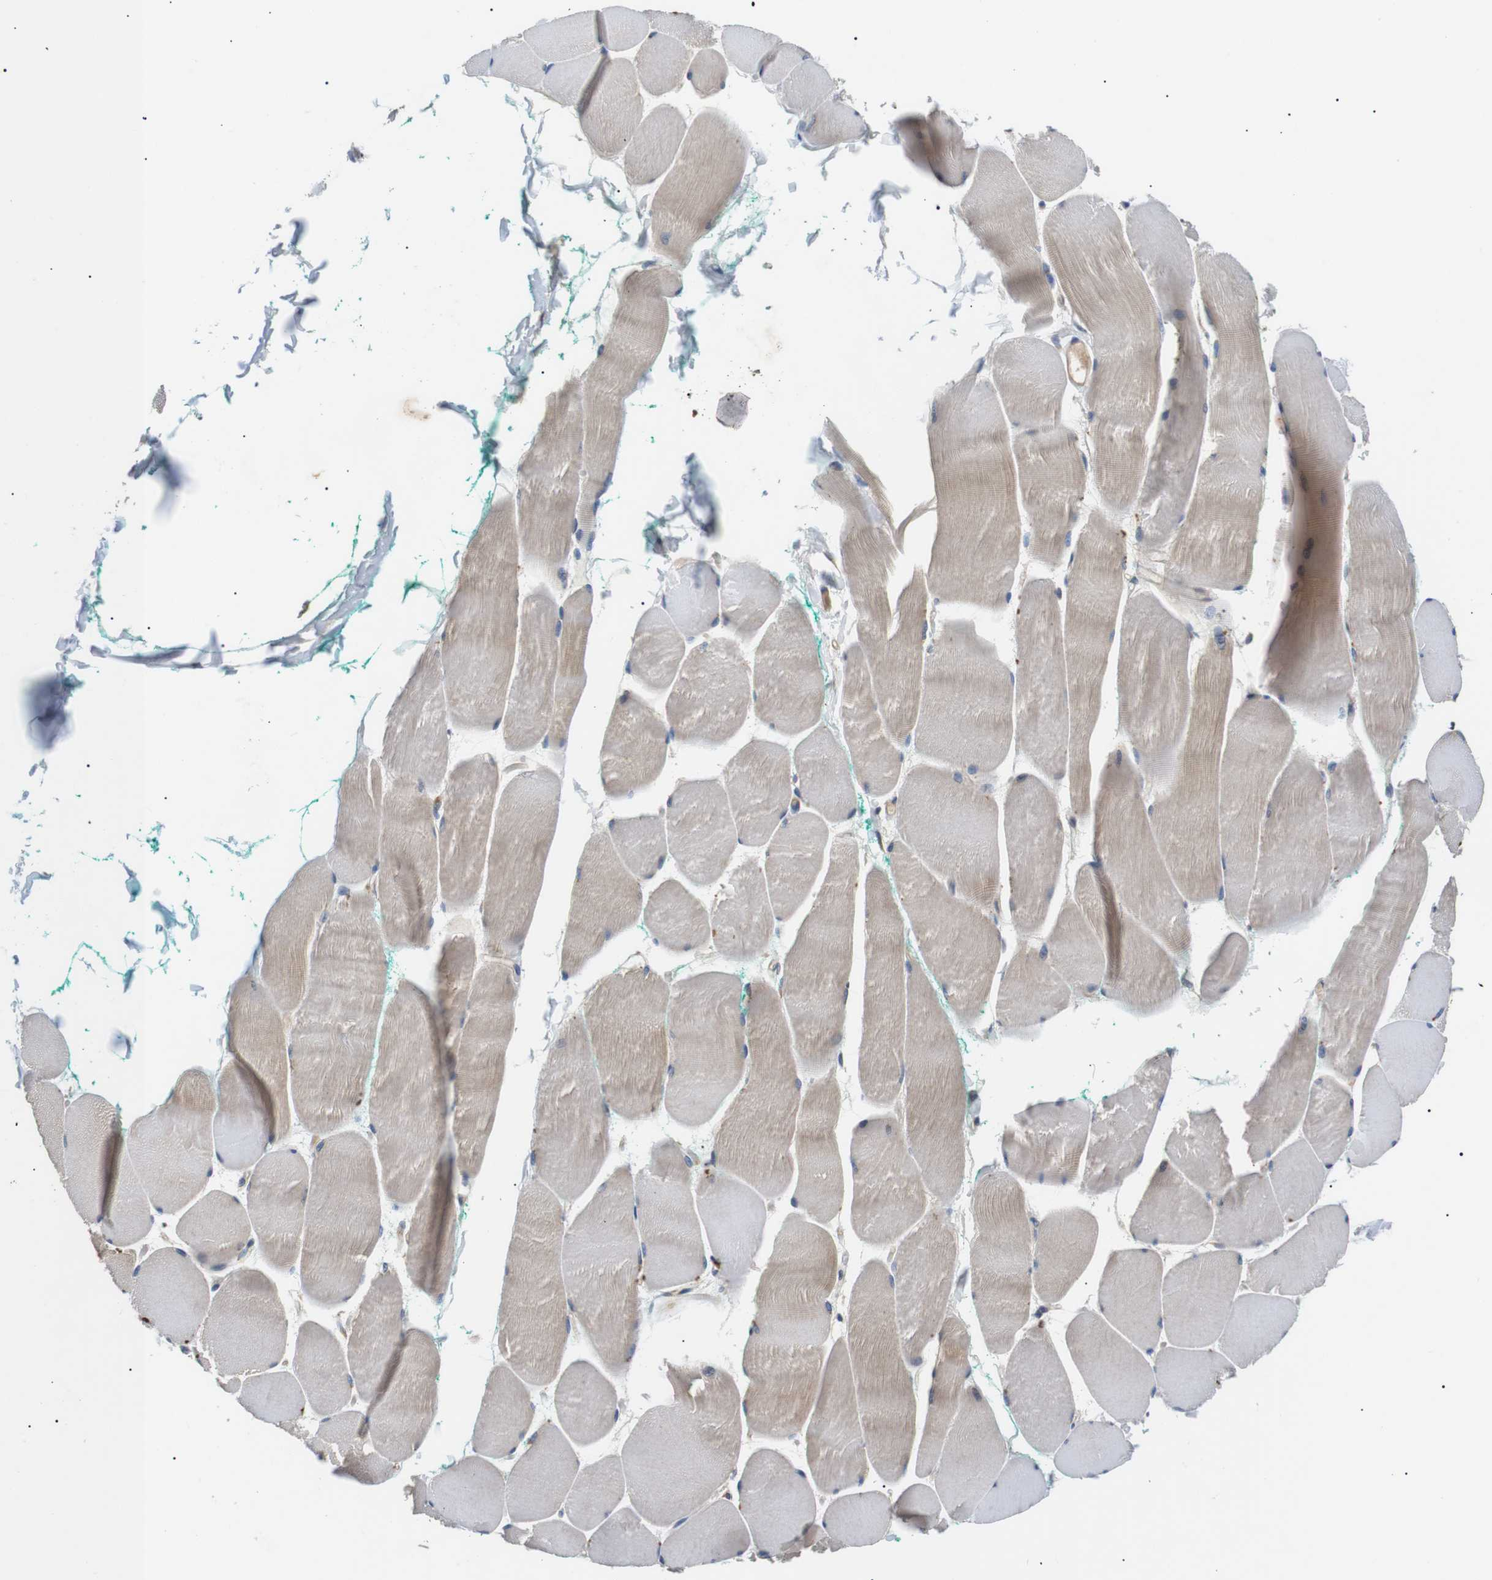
{"staining": {"intensity": "weak", "quantity": "25%-75%", "location": "cytoplasmic/membranous"}, "tissue": "skeletal muscle", "cell_type": "Myocytes", "image_type": "normal", "snomed": [{"axis": "morphology", "description": "Normal tissue, NOS"}, {"axis": "morphology", "description": "Squamous cell carcinoma, NOS"}, {"axis": "topography", "description": "Skeletal muscle"}], "caption": "Human skeletal muscle stained with a brown dye demonstrates weak cytoplasmic/membranous positive positivity in about 25%-75% of myocytes.", "gene": "DIPK1A", "patient": {"sex": "male", "age": 51}}